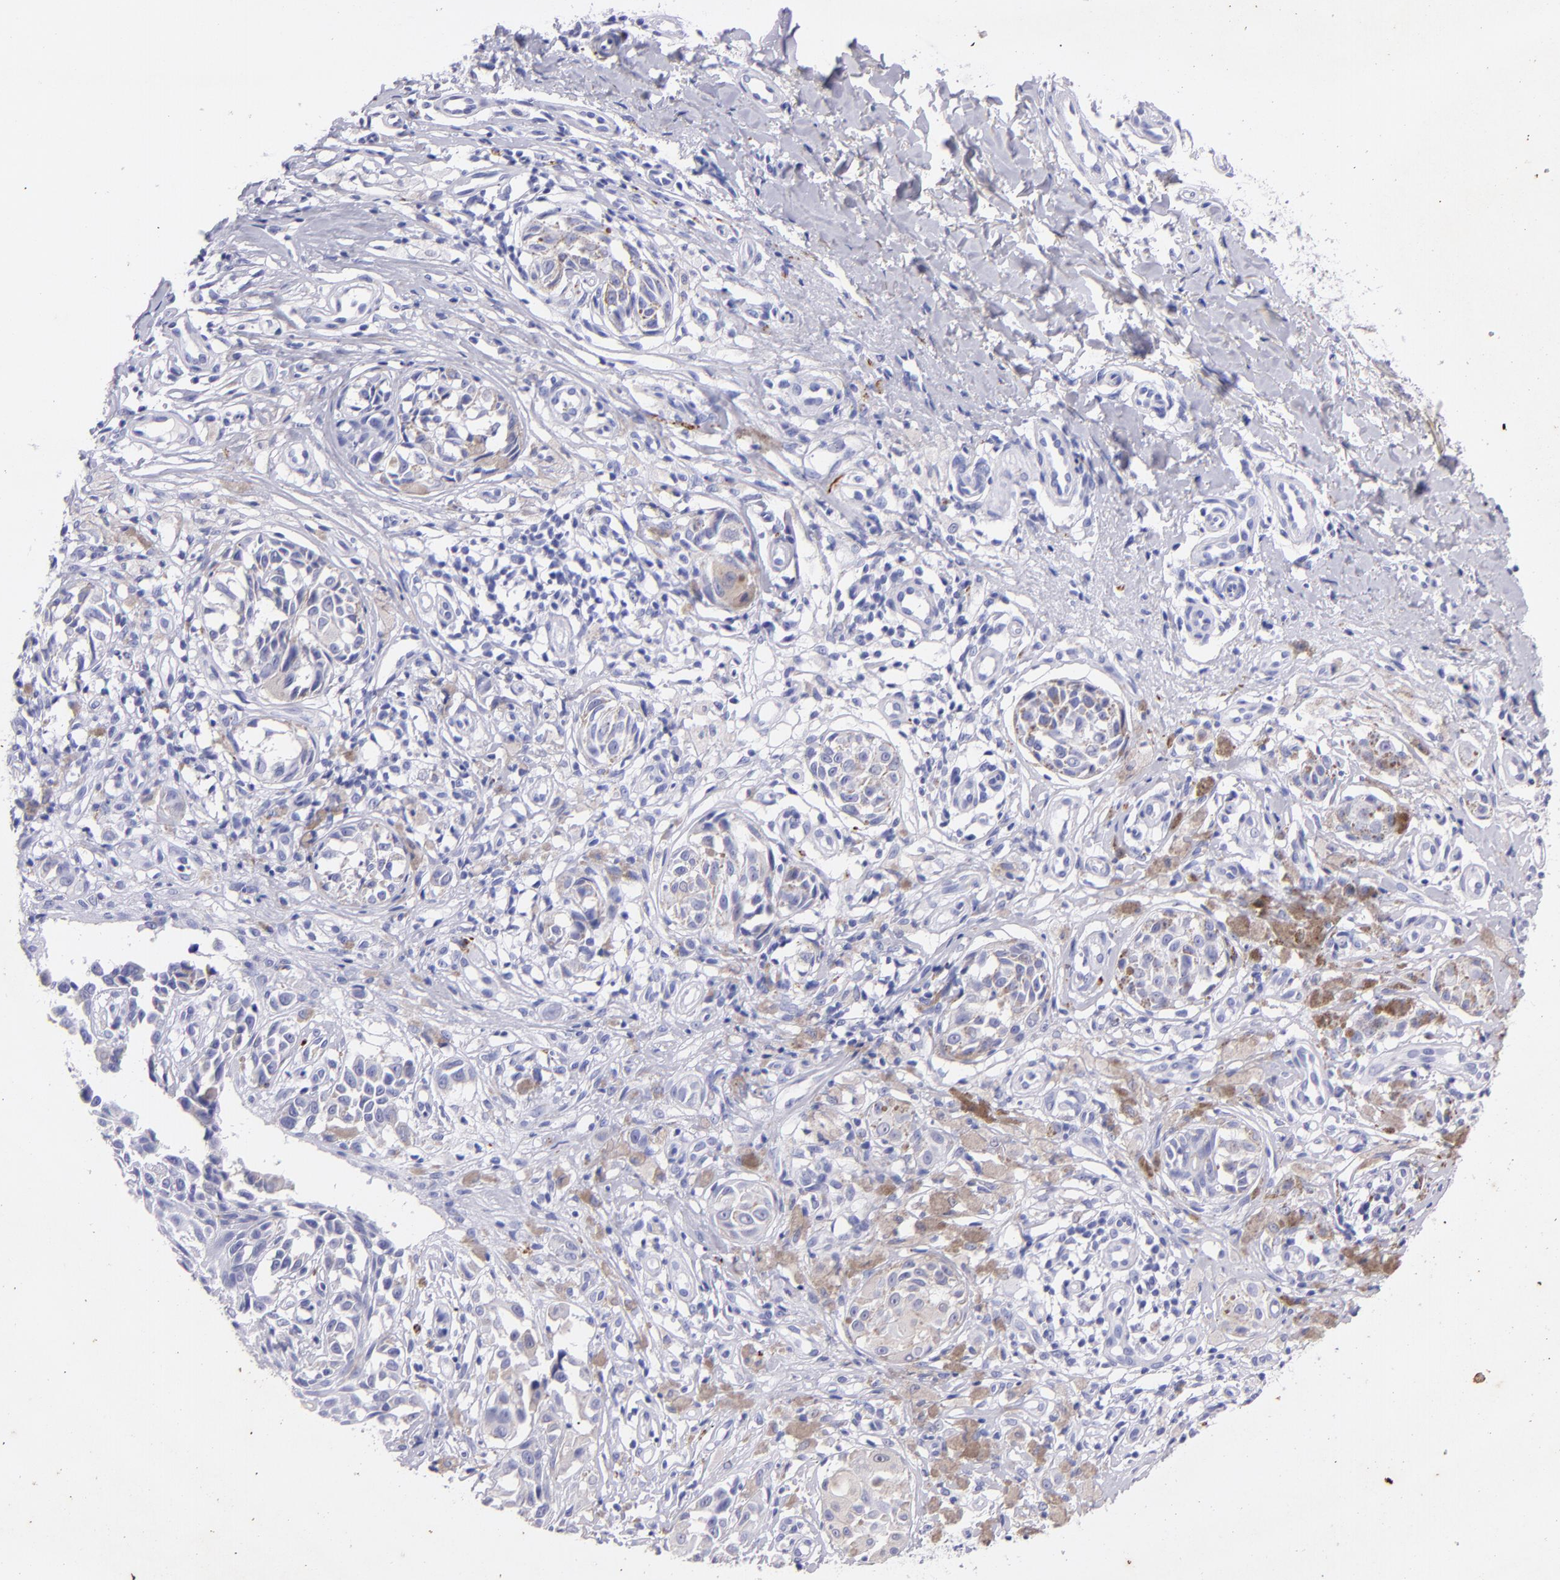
{"staining": {"intensity": "negative", "quantity": "none", "location": "none"}, "tissue": "melanoma", "cell_type": "Tumor cells", "image_type": "cancer", "snomed": [{"axis": "morphology", "description": "Malignant melanoma, NOS"}, {"axis": "topography", "description": "Skin"}], "caption": "Melanoma was stained to show a protein in brown. There is no significant expression in tumor cells.", "gene": "UCHL1", "patient": {"sex": "male", "age": 67}}